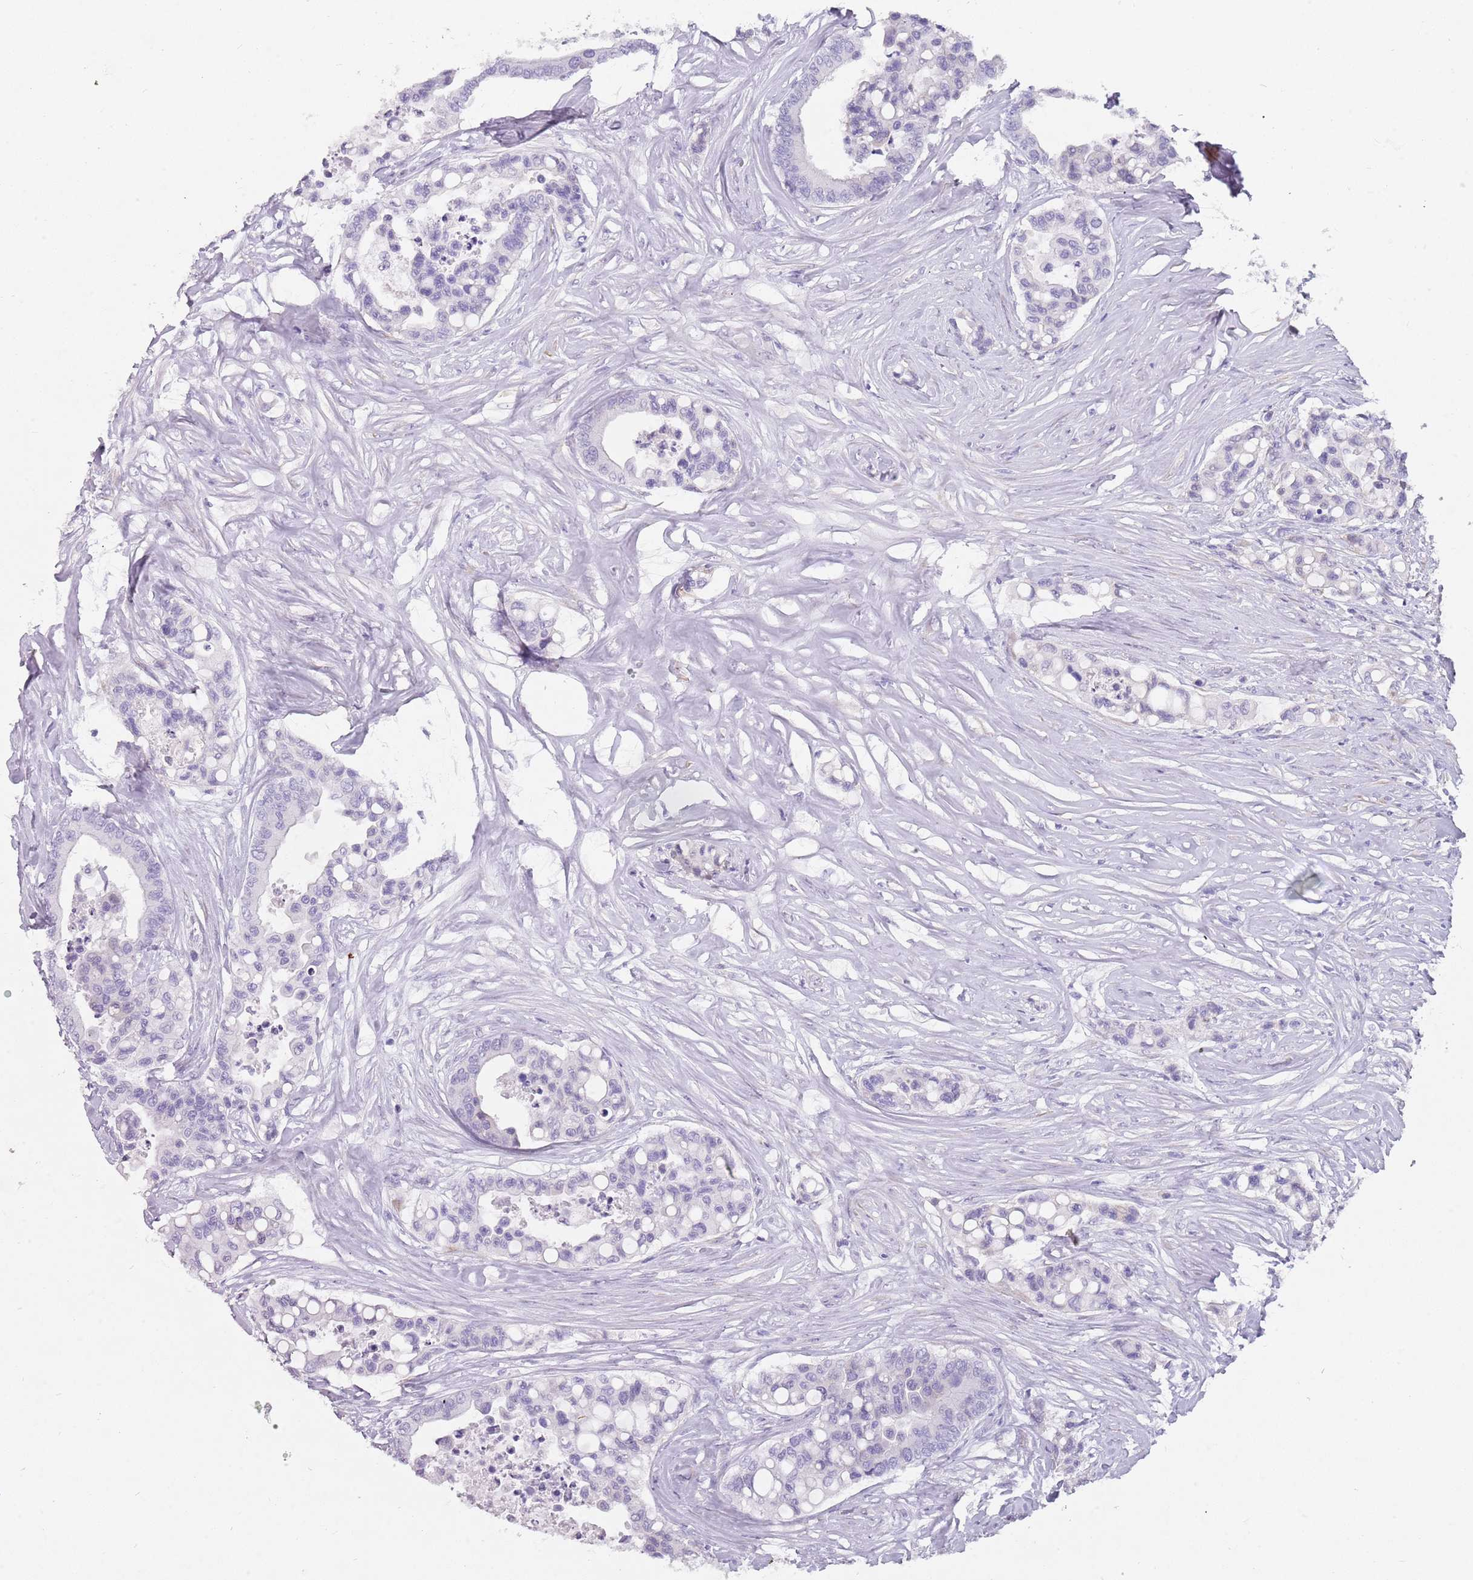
{"staining": {"intensity": "negative", "quantity": "none", "location": "none"}, "tissue": "colorectal cancer", "cell_type": "Tumor cells", "image_type": "cancer", "snomed": [{"axis": "morphology", "description": "Adenocarcinoma, NOS"}, {"axis": "topography", "description": "Colon"}], "caption": "Image shows no significant protein staining in tumor cells of adenocarcinoma (colorectal). (DAB (3,3'-diaminobenzidine) immunohistochemistry visualized using brightfield microscopy, high magnification).", "gene": "DDX4", "patient": {"sex": "male", "age": 82}}